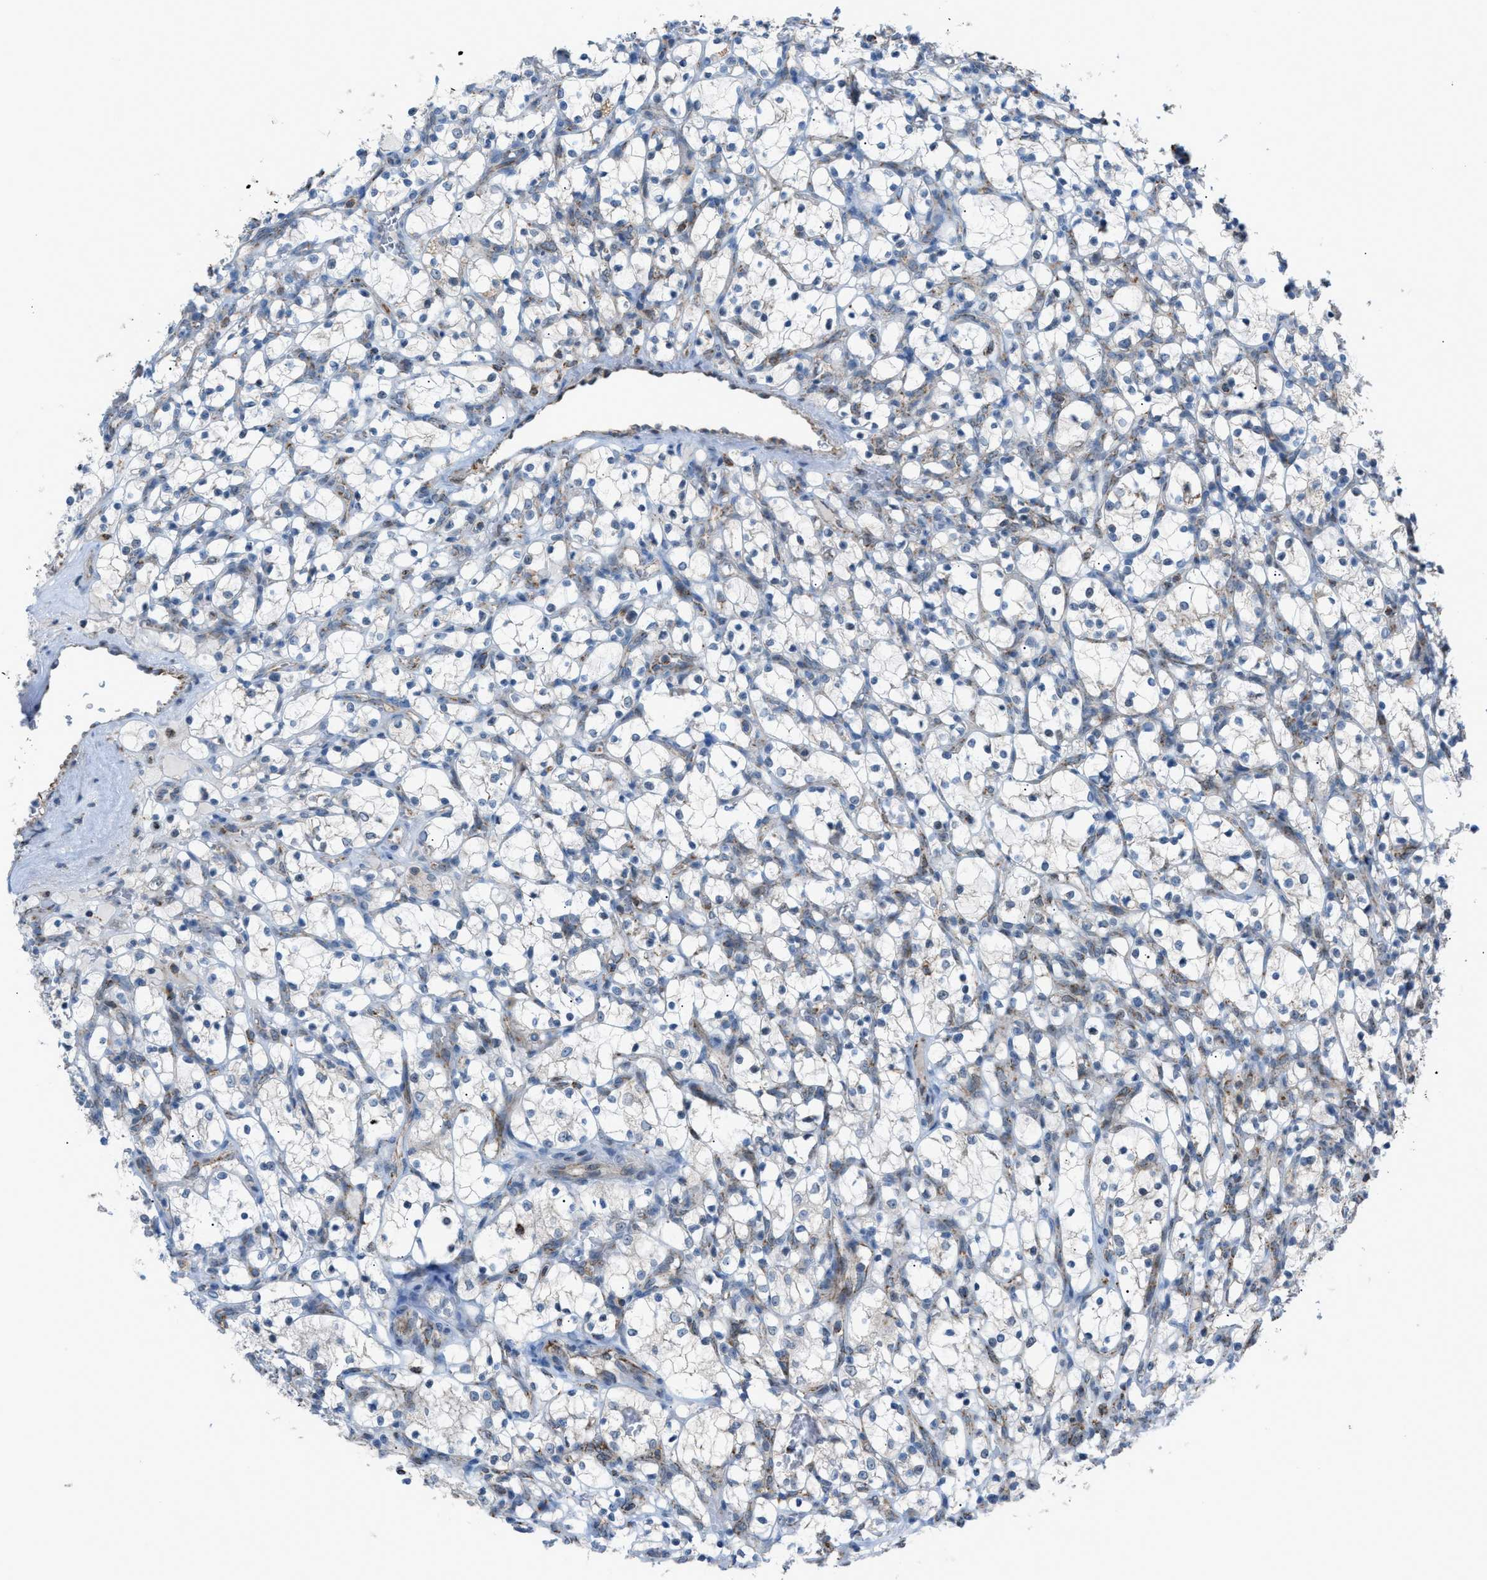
{"staining": {"intensity": "negative", "quantity": "none", "location": "none"}, "tissue": "renal cancer", "cell_type": "Tumor cells", "image_type": "cancer", "snomed": [{"axis": "morphology", "description": "Adenocarcinoma, NOS"}, {"axis": "topography", "description": "Kidney"}], "caption": "High magnification brightfield microscopy of renal adenocarcinoma stained with DAB (3,3'-diaminobenzidine) (brown) and counterstained with hematoxylin (blue): tumor cells show no significant staining. (DAB (3,3'-diaminobenzidine) immunohistochemistry (IHC) with hematoxylin counter stain).", "gene": "SRM", "patient": {"sex": "female", "age": 69}}